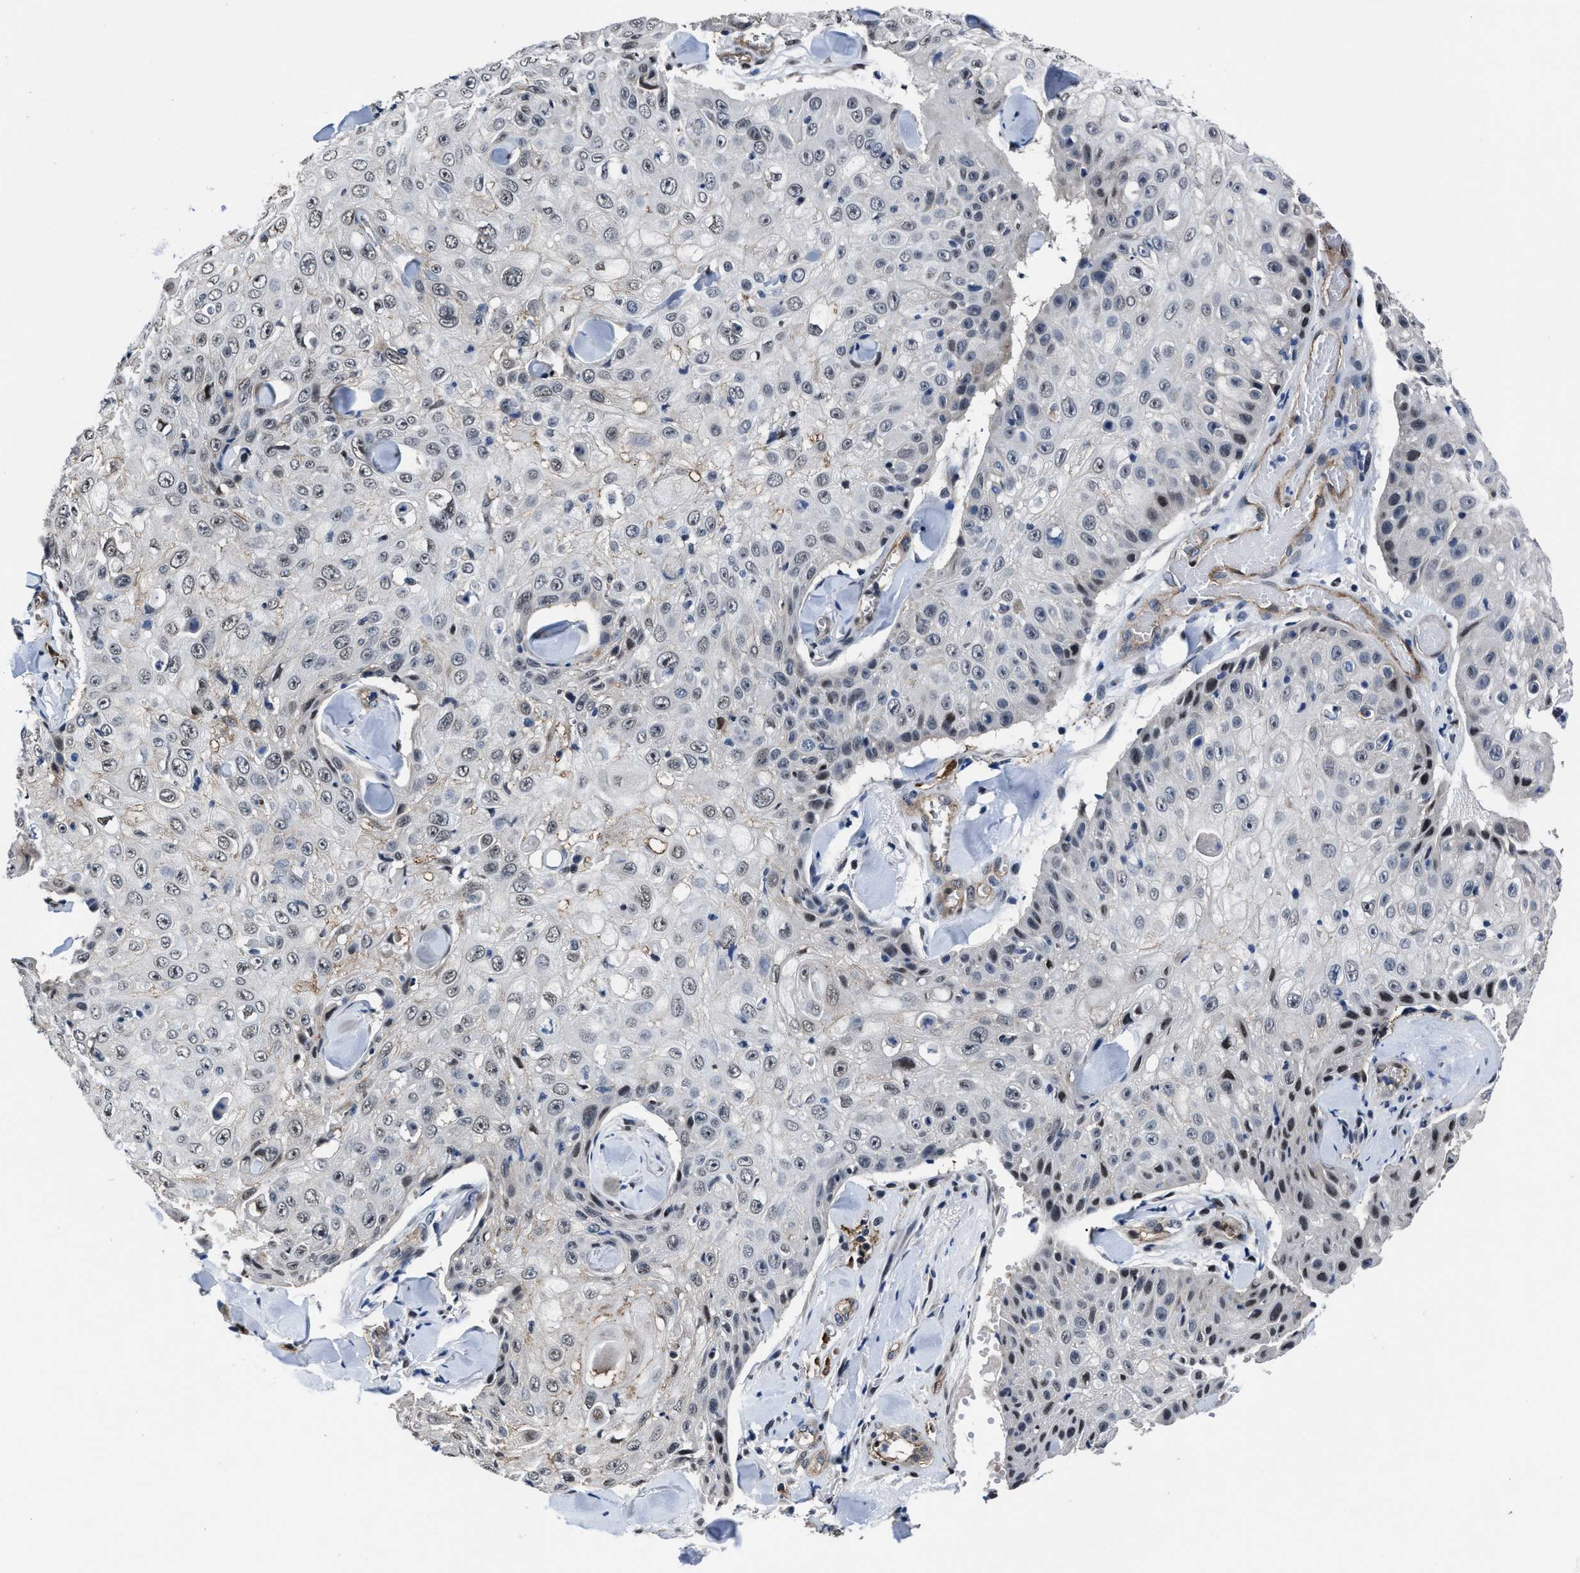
{"staining": {"intensity": "negative", "quantity": "none", "location": "none"}, "tissue": "skin cancer", "cell_type": "Tumor cells", "image_type": "cancer", "snomed": [{"axis": "morphology", "description": "Squamous cell carcinoma, NOS"}, {"axis": "topography", "description": "Skin"}], "caption": "Protein analysis of skin cancer (squamous cell carcinoma) reveals no significant expression in tumor cells.", "gene": "MARCKSL1", "patient": {"sex": "male", "age": 86}}